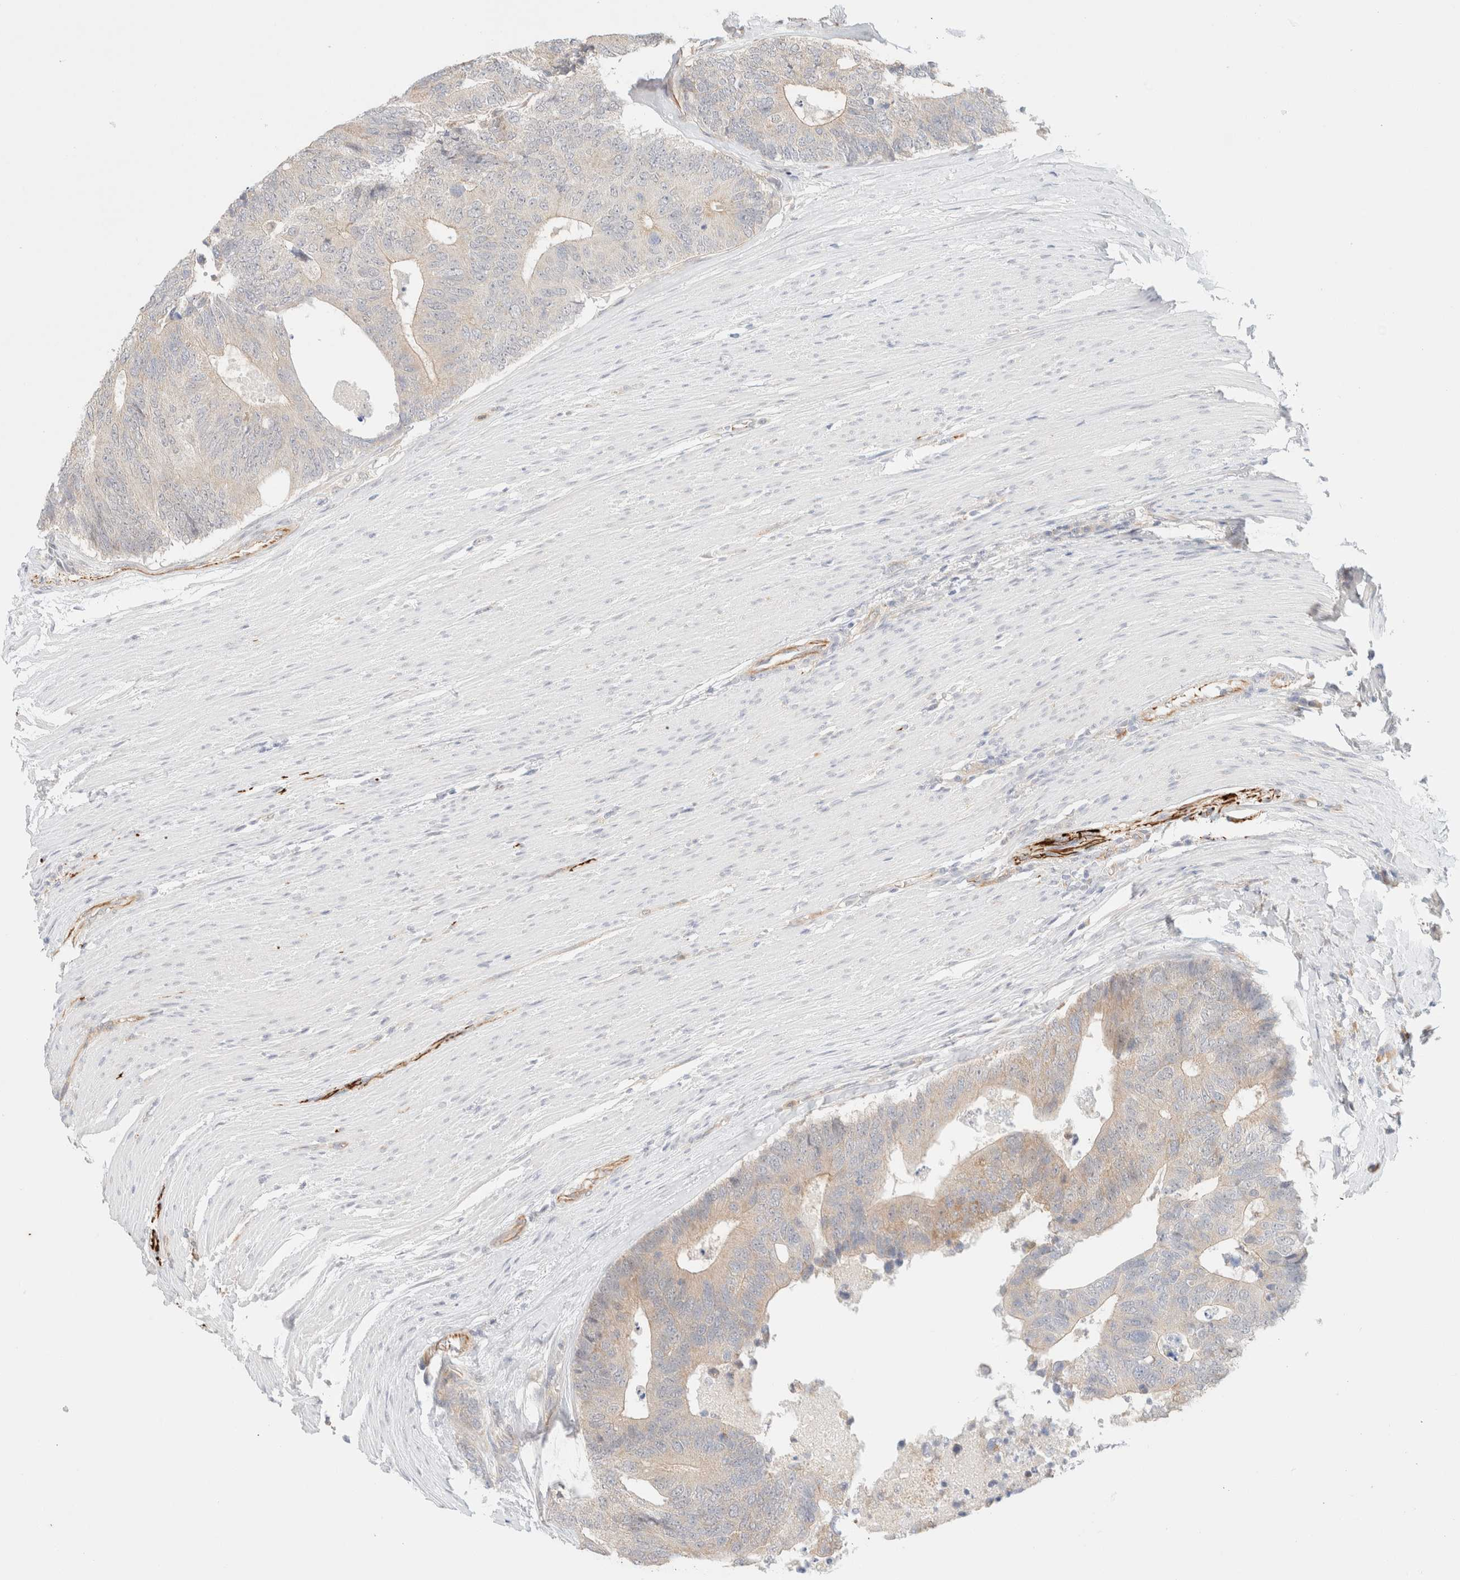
{"staining": {"intensity": "weak", "quantity": "25%-75%", "location": "cytoplasmic/membranous"}, "tissue": "colorectal cancer", "cell_type": "Tumor cells", "image_type": "cancer", "snomed": [{"axis": "morphology", "description": "Adenocarcinoma, NOS"}, {"axis": "topography", "description": "Colon"}], "caption": "A brown stain labels weak cytoplasmic/membranous positivity of a protein in colorectal cancer tumor cells.", "gene": "UNC13B", "patient": {"sex": "female", "age": 67}}